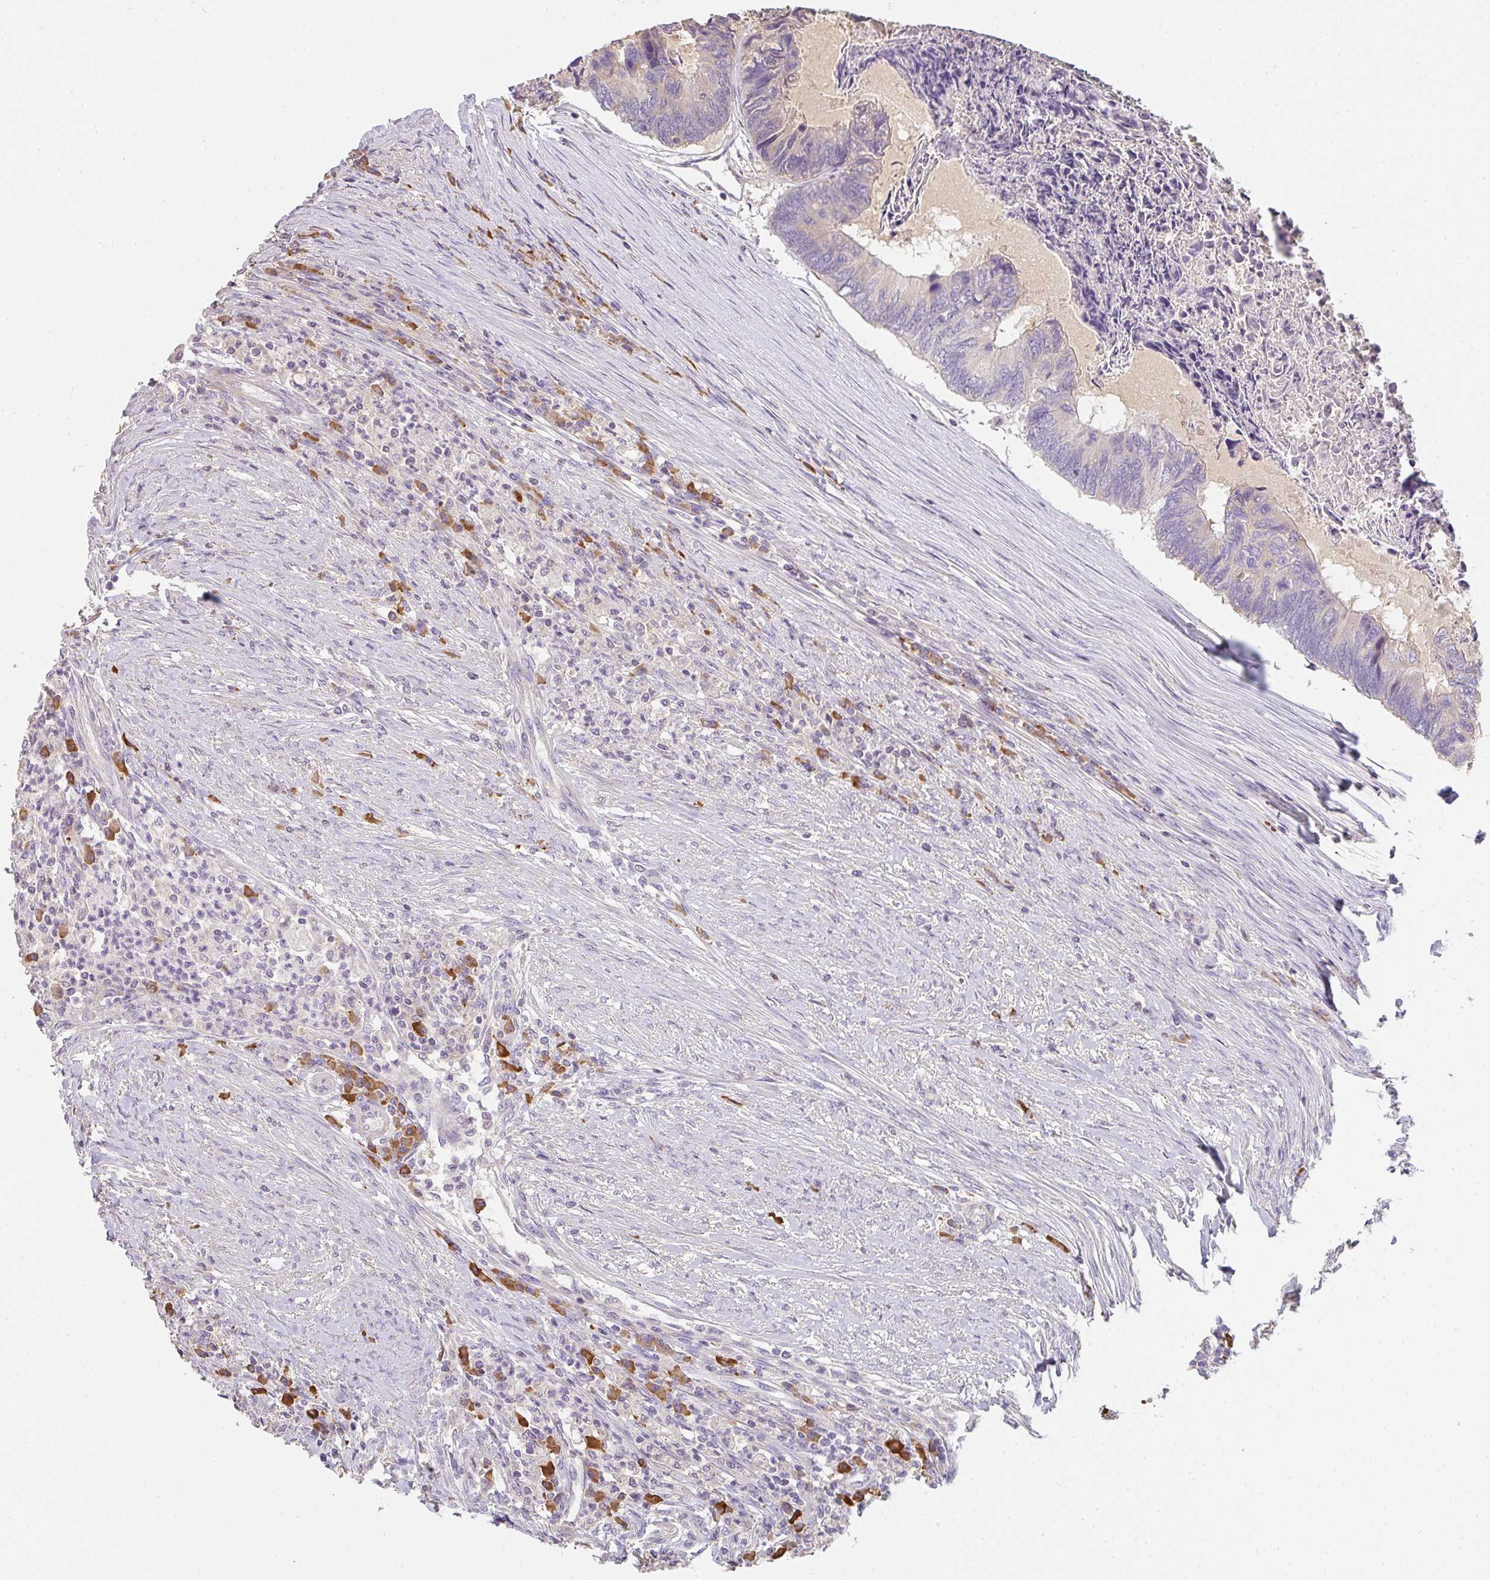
{"staining": {"intensity": "negative", "quantity": "none", "location": "none"}, "tissue": "colorectal cancer", "cell_type": "Tumor cells", "image_type": "cancer", "snomed": [{"axis": "morphology", "description": "Adenocarcinoma, NOS"}, {"axis": "topography", "description": "Colon"}], "caption": "An image of human adenocarcinoma (colorectal) is negative for staining in tumor cells.", "gene": "ZNF215", "patient": {"sex": "female", "age": 67}}